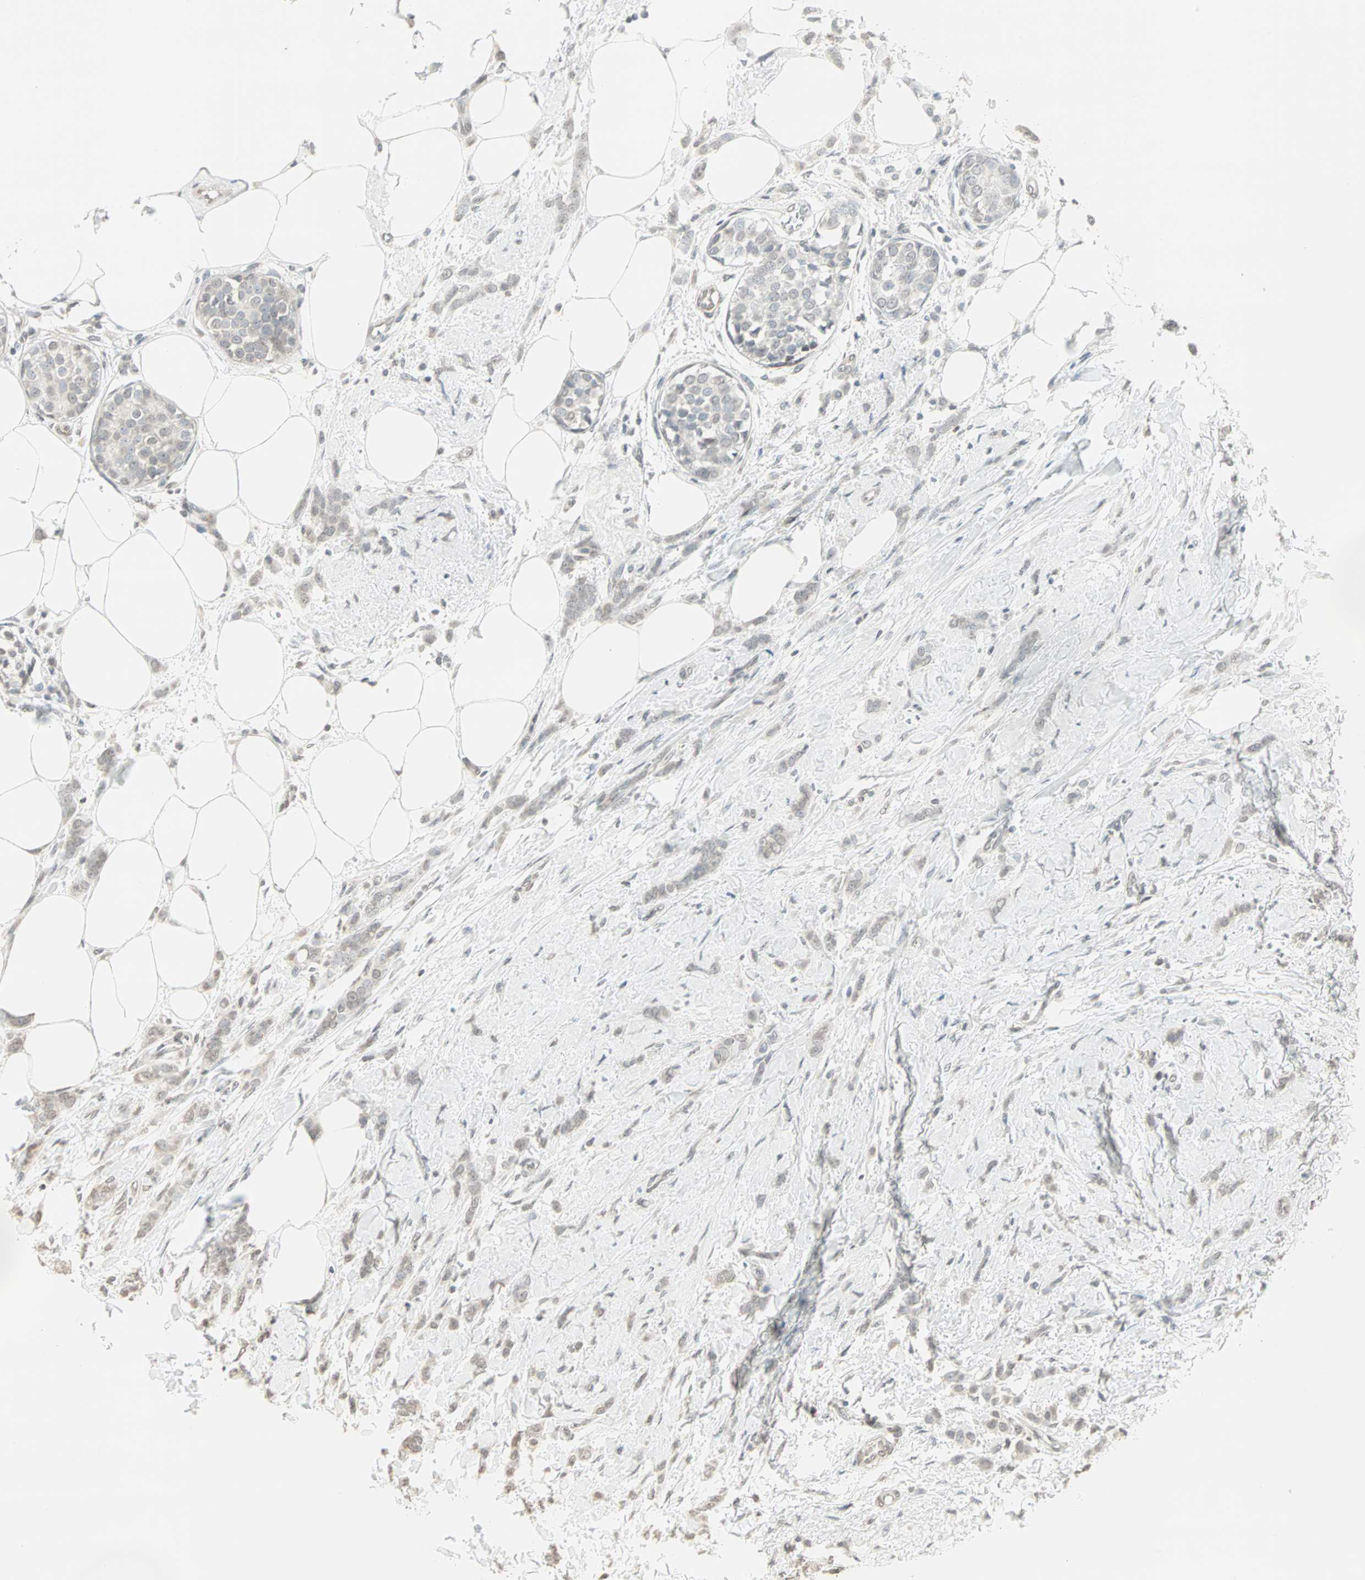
{"staining": {"intensity": "negative", "quantity": "none", "location": "none"}, "tissue": "breast cancer", "cell_type": "Tumor cells", "image_type": "cancer", "snomed": [{"axis": "morphology", "description": "Lobular carcinoma, in situ"}, {"axis": "morphology", "description": "Lobular carcinoma"}, {"axis": "topography", "description": "Breast"}], "caption": "An immunohistochemistry (IHC) photomicrograph of breast cancer (lobular carcinoma in situ) is shown. There is no staining in tumor cells of breast cancer (lobular carcinoma in situ).", "gene": "CBLC", "patient": {"sex": "female", "age": 41}}